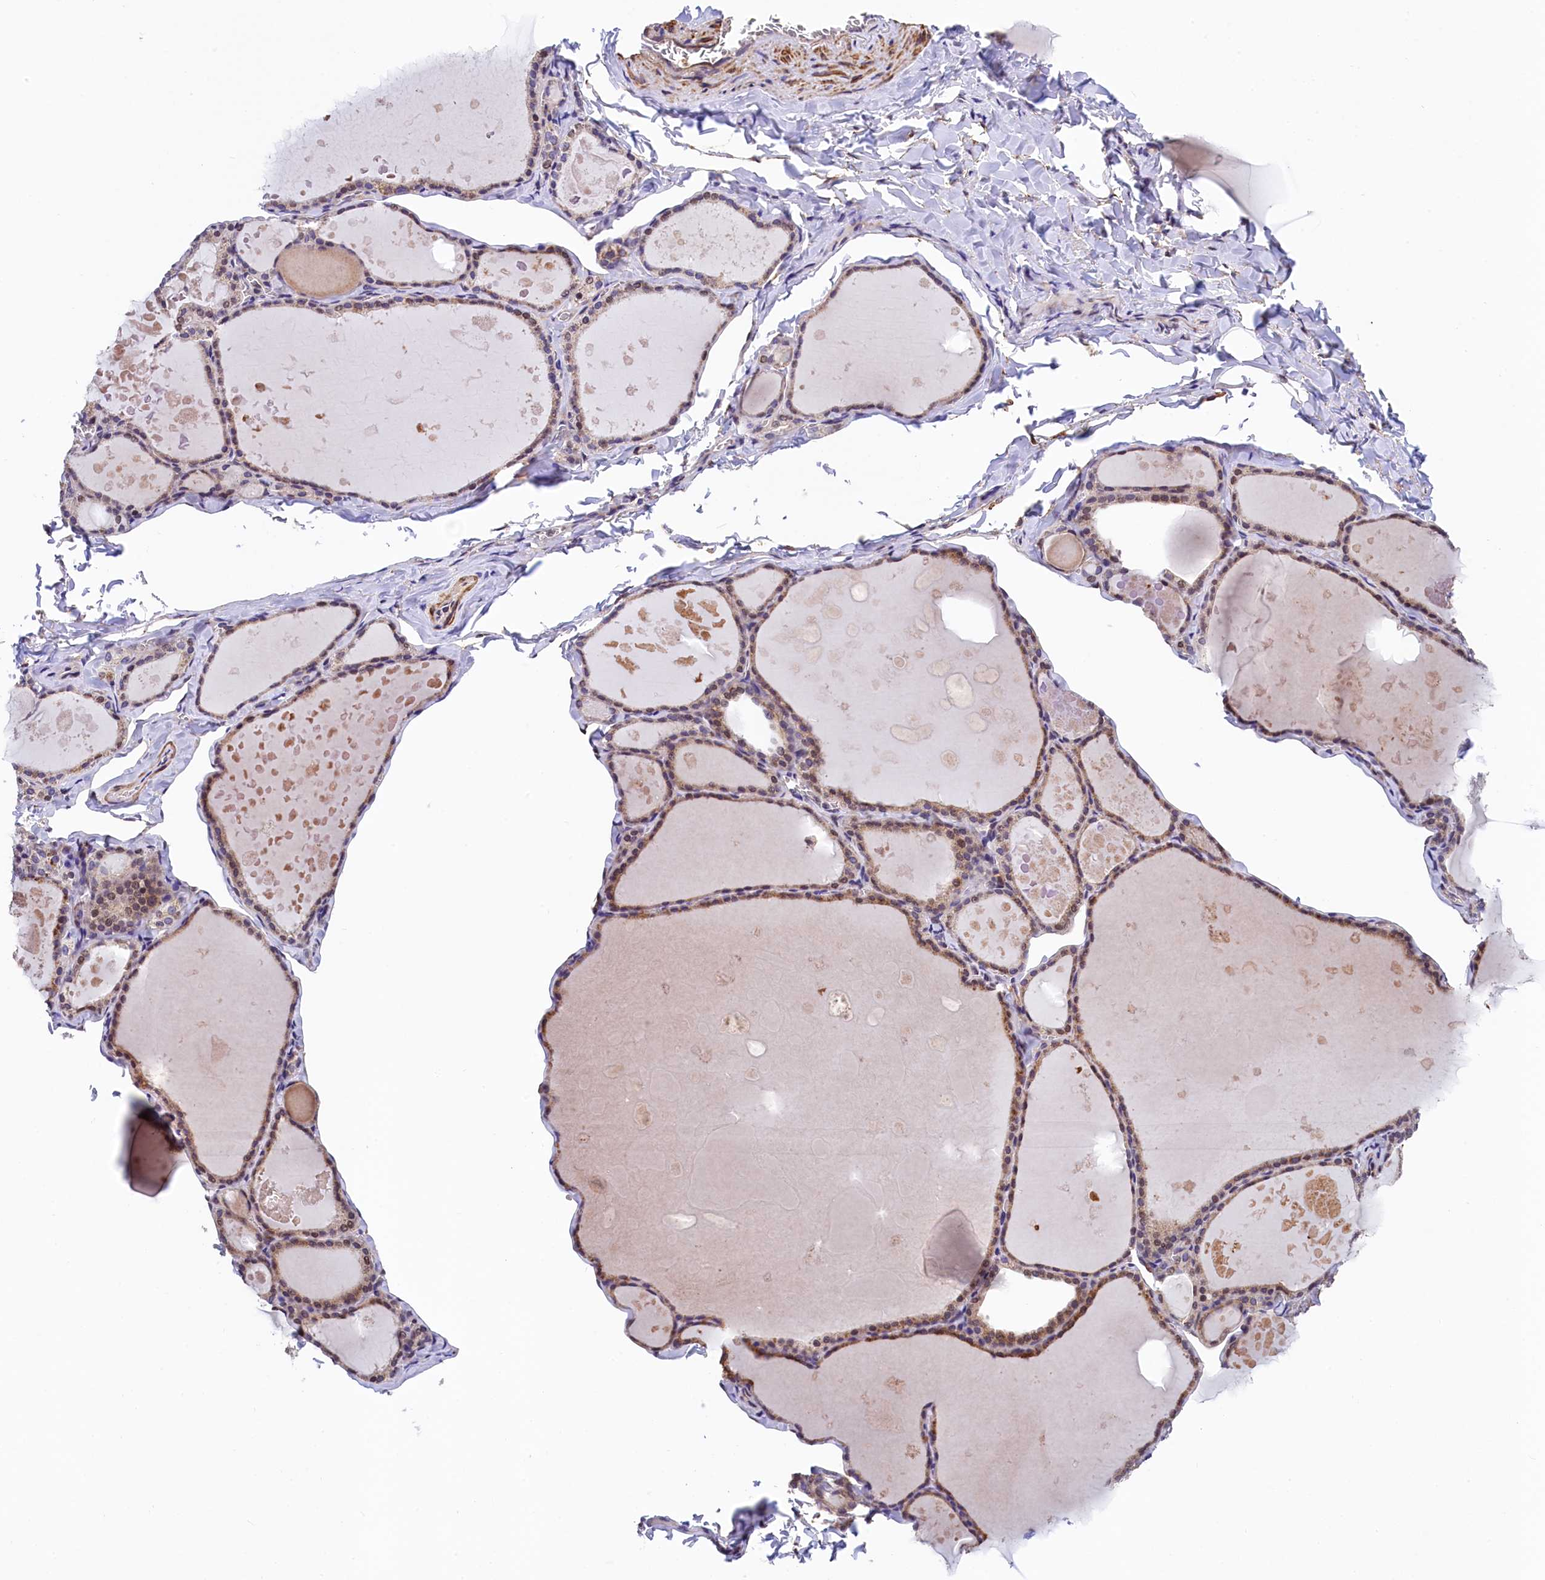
{"staining": {"intensity": "moderate", "quantity": ">75%", "location": "cytoplasmic/membranous"}, "tissue": "thyroid gland", "cell_type": "Glandular cells", "image_type": "normal", "snomed": [{"axis": "morphology", "description": "Normal tissue, NOS"}, {"axis": "topography", "description": "Thyroid gland"}], "caption": "The image shows staining of benign thyroid gland, revealing moderate cytoplasmic/membranous protein expression (brown color) within glandular cells.", "gene": "ZNF2", "patient": {"sex": "male", "age": 56}}